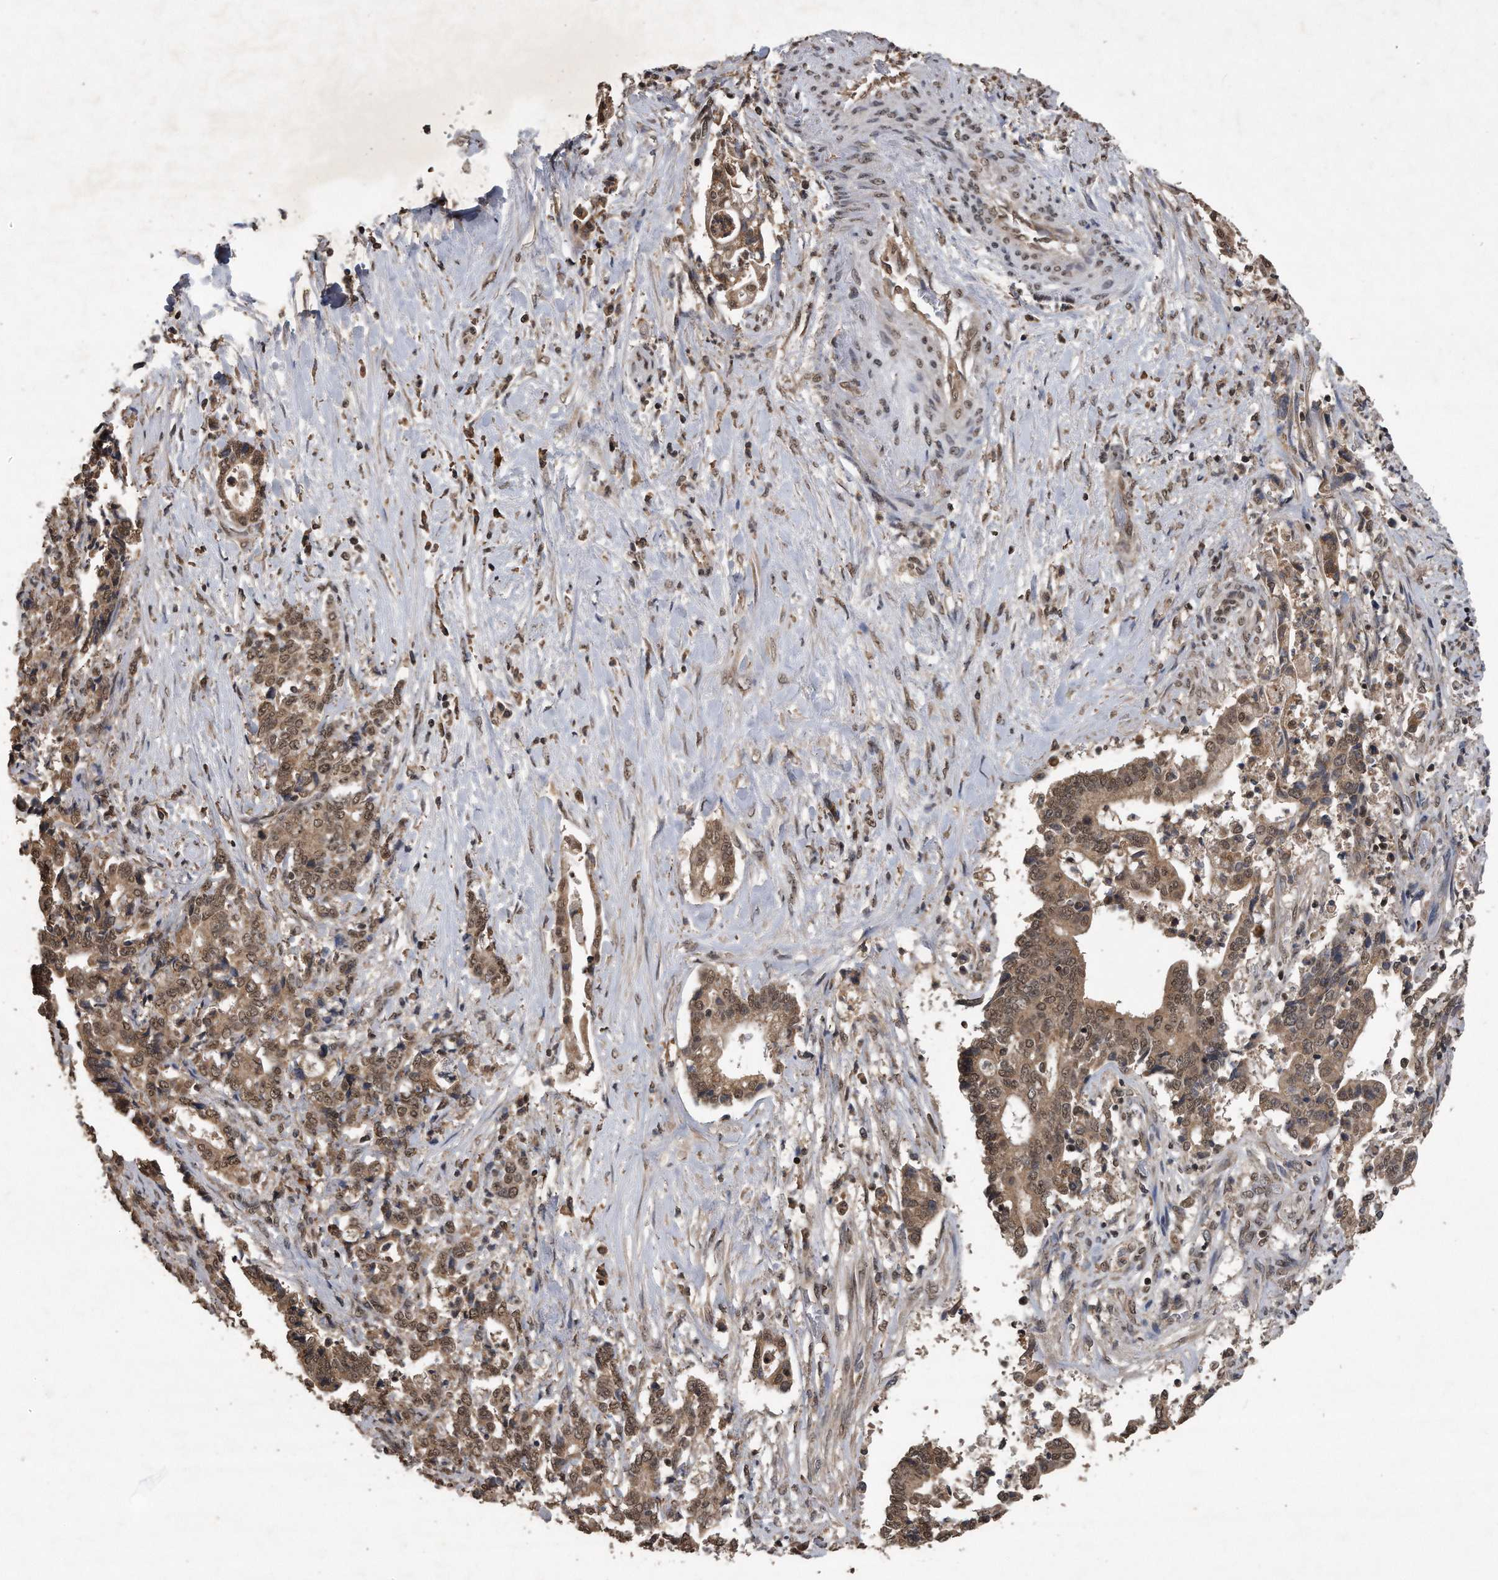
{"staining": {"intensity": "moderate", "quantity": ">75%", "location": "cytoplasmic/membranous,nuclear"}, "tissue": "liver cancer", "cell_type": "Tumor cells", "image_type": "cancer", "snomed": [{"axis": "morphology", "description": "Cholangiocarcinoma"}, {"axis": "topography", "description": "Liver"}], "caption": "This is an image of immunohistochemistry staining of liver cholangiocarcinoma, which shows moderate positivity in the cytoplasmic/membranous and nuclear of tumor cells.", "gene": "CRYZL1", "patient": {"sex": "male", "age": 57}}